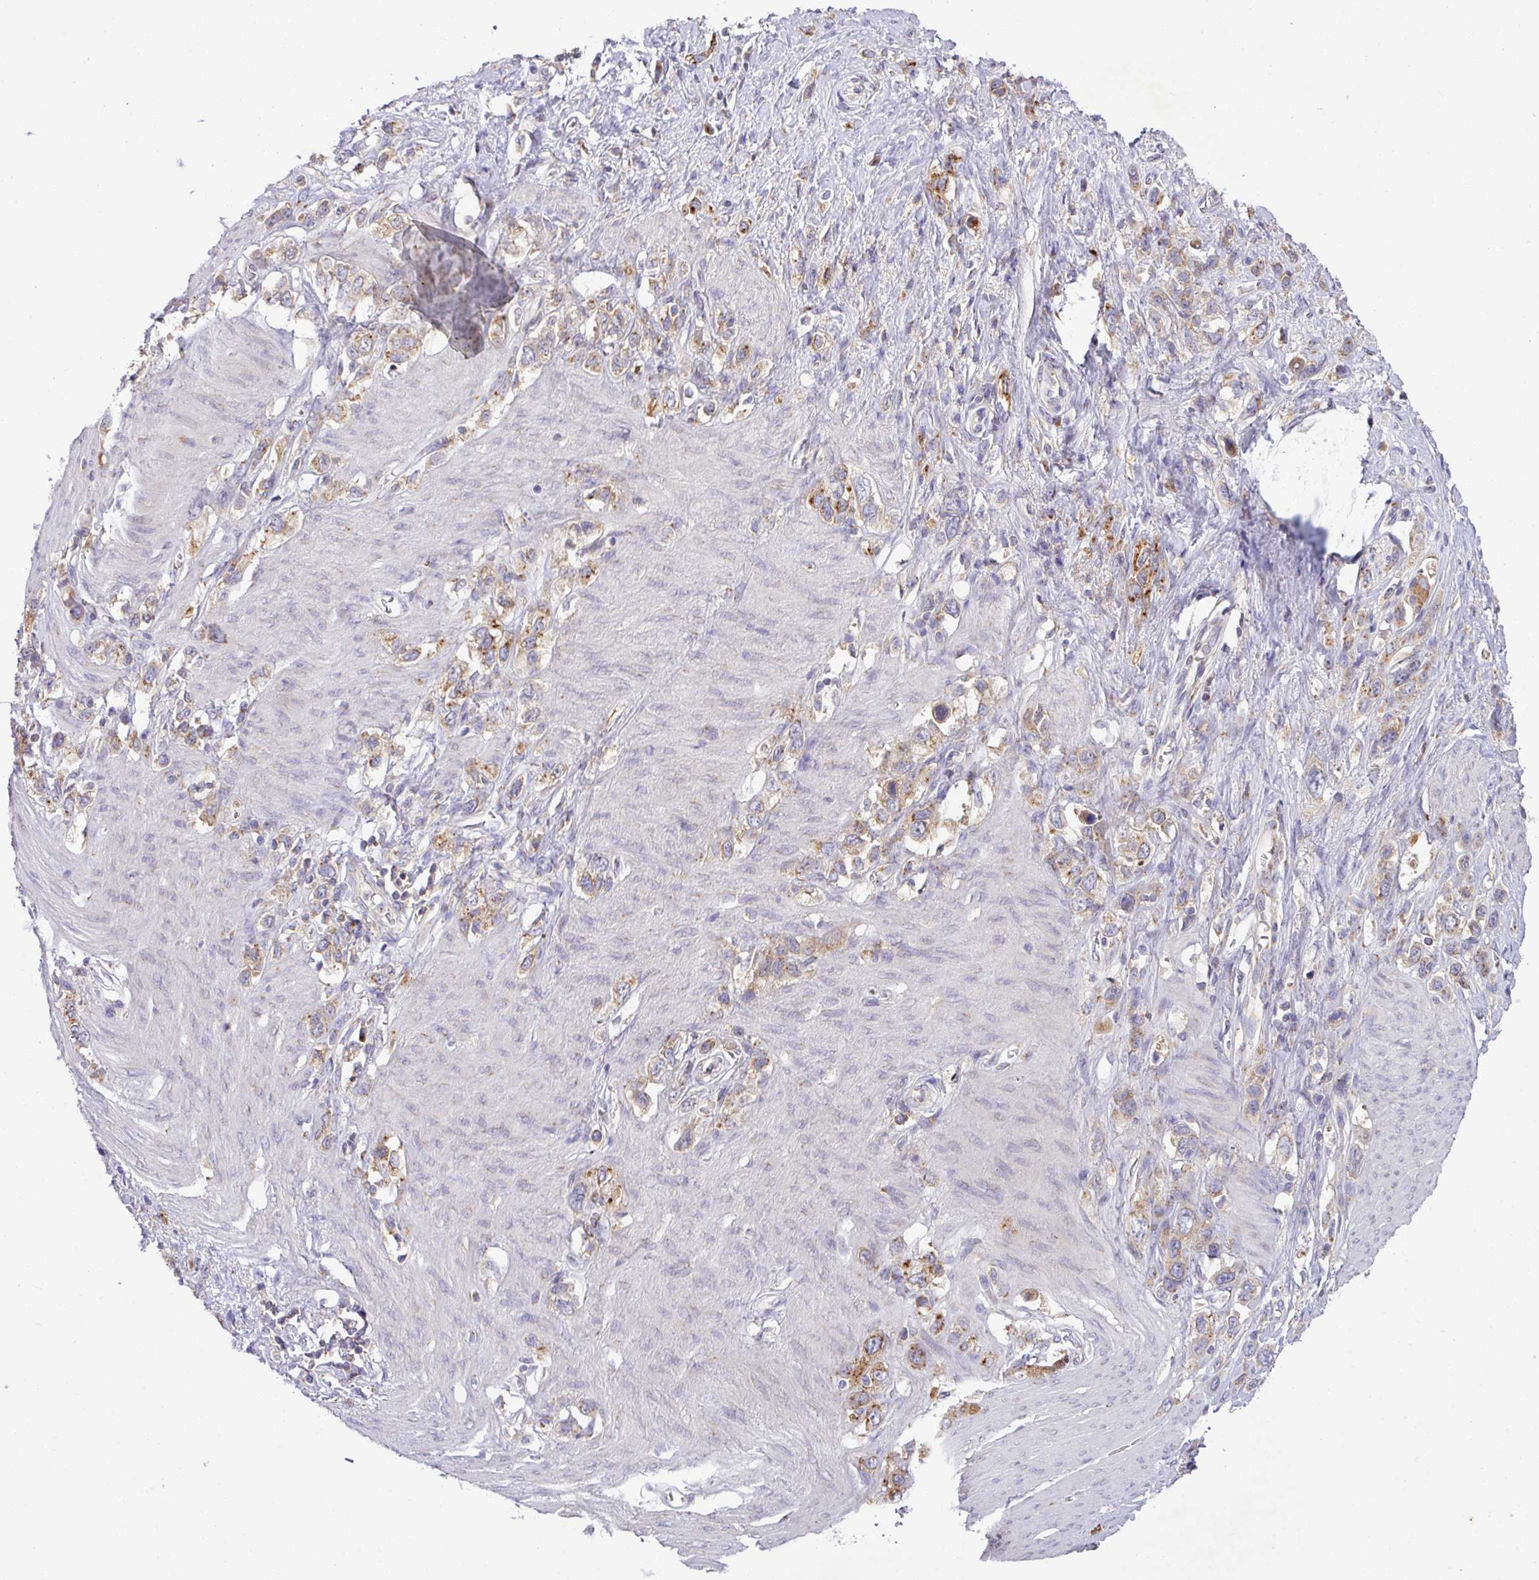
{"staining": {"intensity": "moderate", "quantity": ">75%", "location": "cytoplasmic/membranous"}, "tissue": "stomach cancer", "cell_type": "Tumor cells", "image_type": "cancer", "snomed": [{"axis": "morphology", "description": "Adenocarcinoma, NOS"}, {"axis": "topography", "description": "Stomach"}], "caption": "A brown stain labels moderate cytoplasmic/membranous expression of a protein in human stomach cancer (adenocarcinoma) tumor cells.", "gene": "VTI1A", "patient": {"sex": "female", "age": 65}}